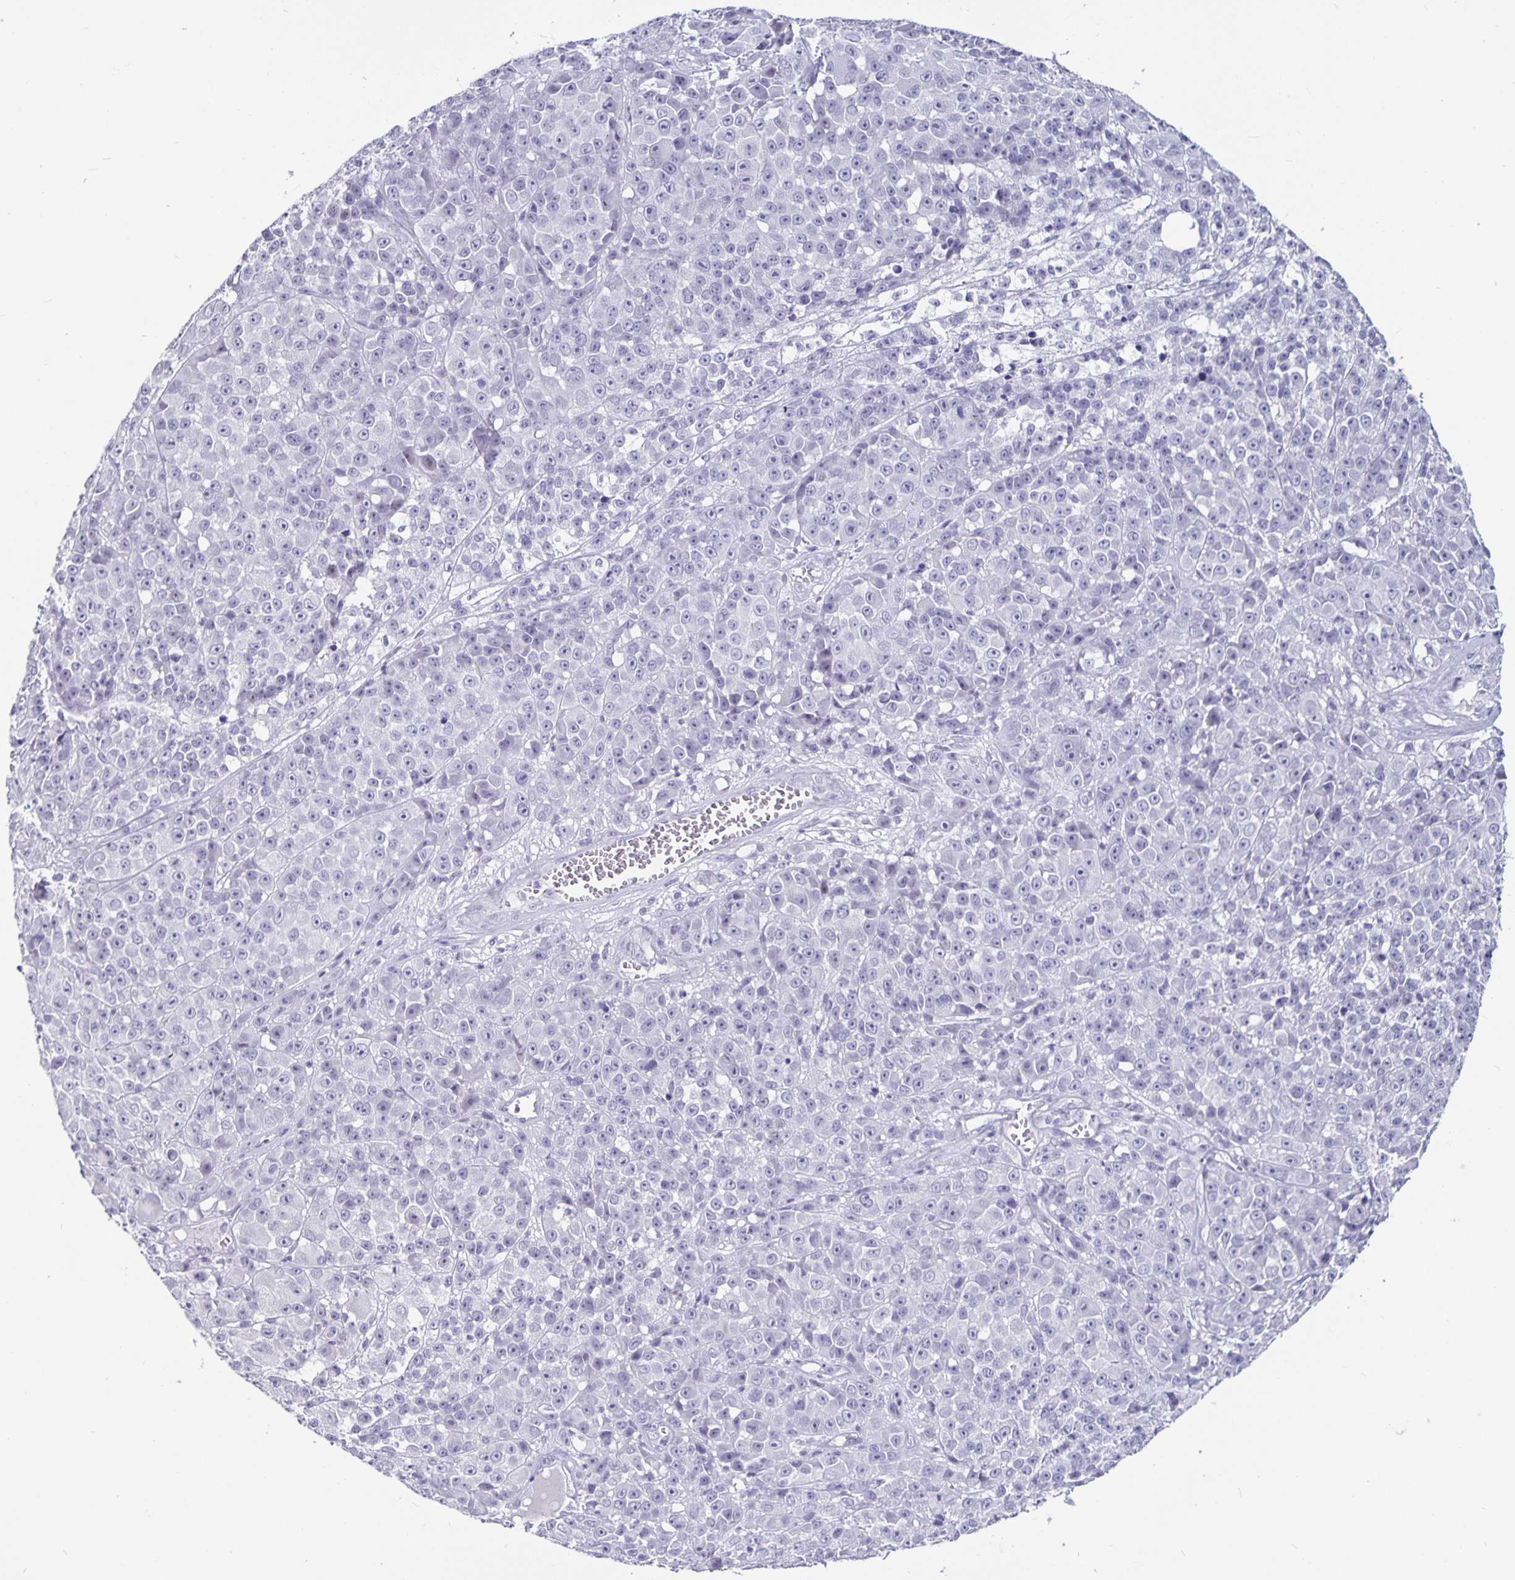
{"staining": {"intensity": "negative", "quantity": "none", "location": "none"}, "tissue": "melanoma", "cell_type": "Tumor cells", "image_type": "cancer", "snomed": [{"axis": "morphology", "description": "Malignant melanoma, NOS"}, {"axis": "topography", "description": "Skin"}, {"axis": "topography", "description": "Skin of back"}], "caption": "IHC of human malignant melanoma reveals no expression in tumor cells.", "gene": "OLIG2", "patient": {"sex": "male", "age": 91}}